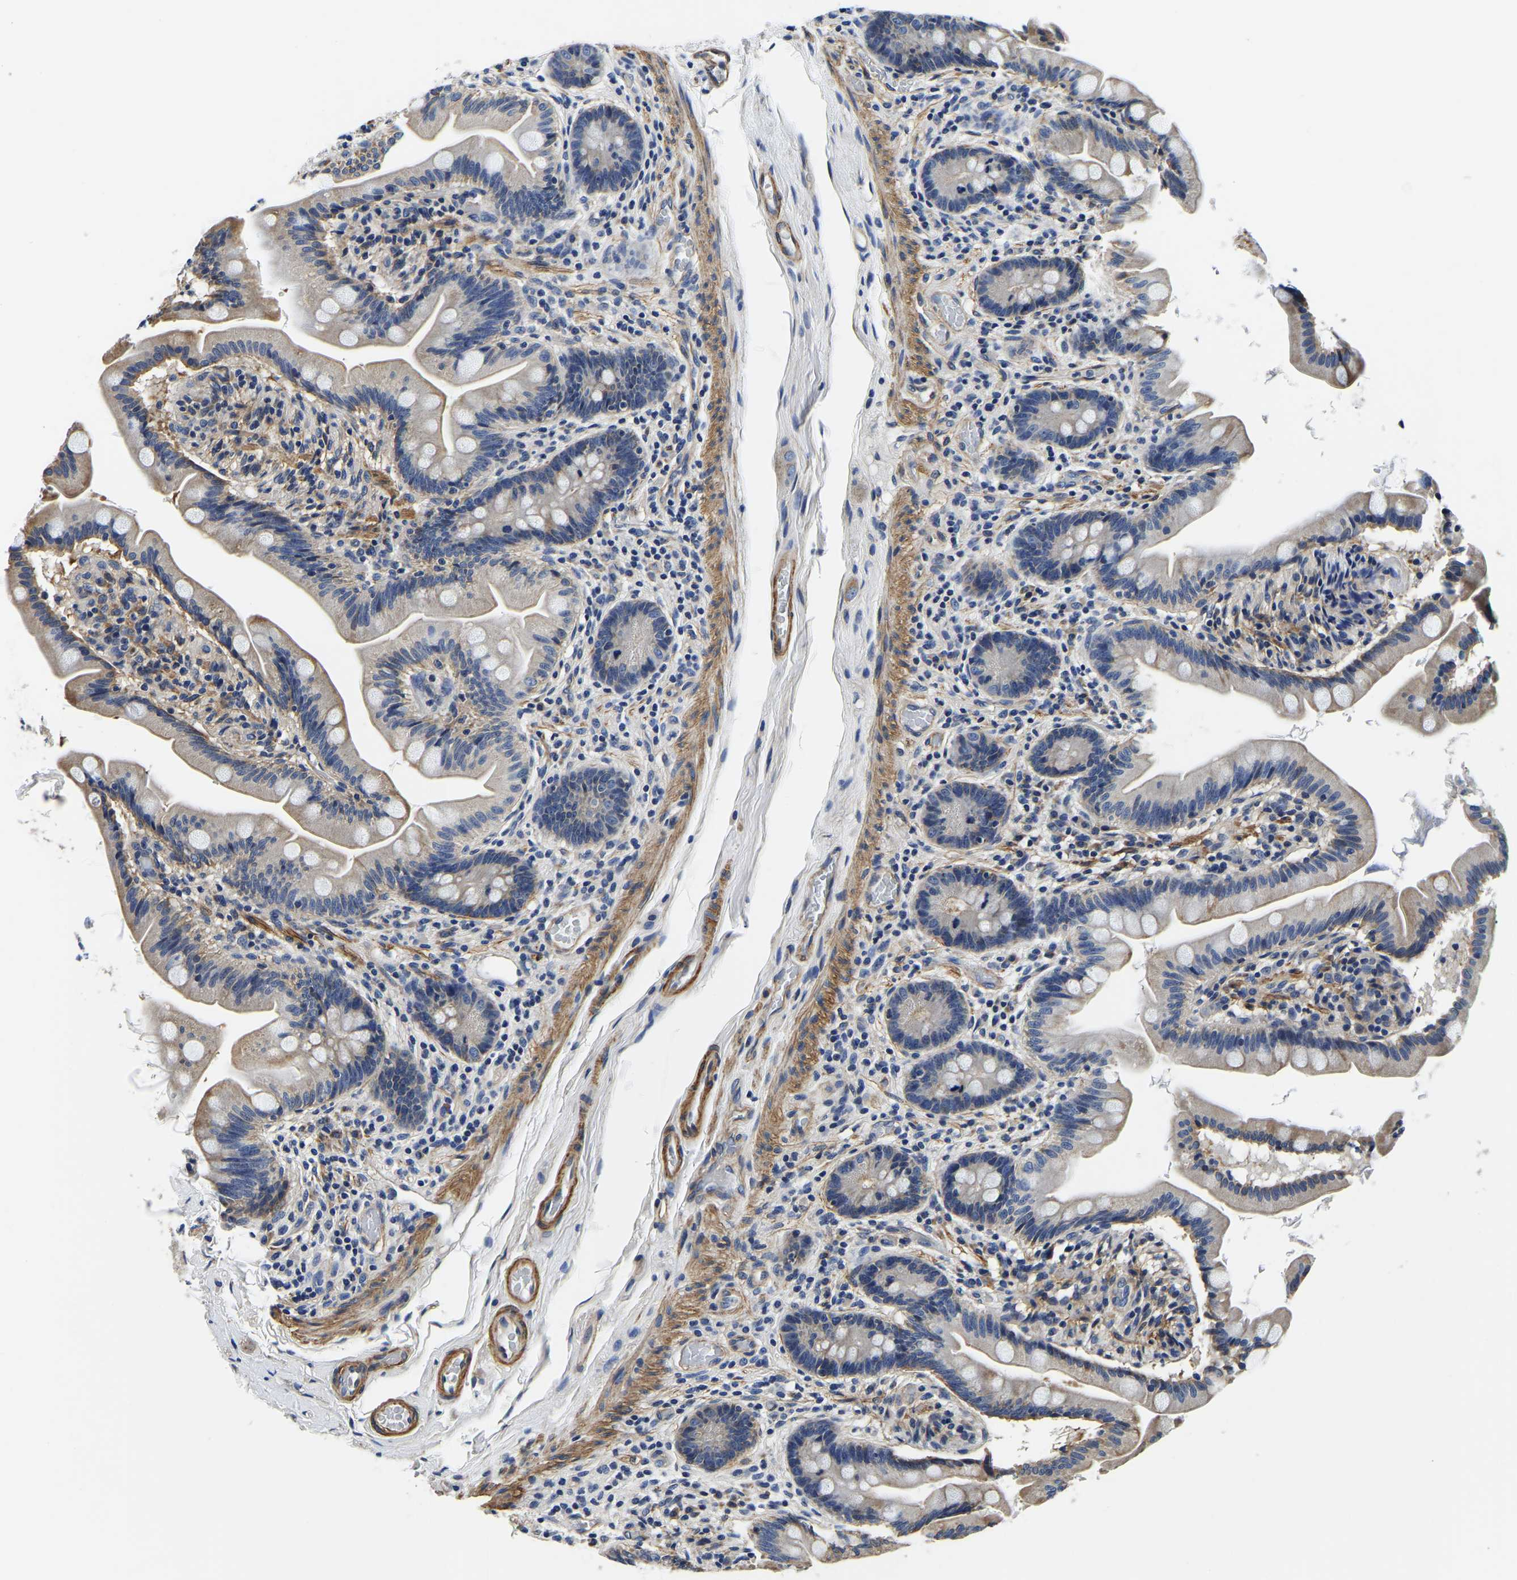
{"staining": {"intensity": "moderate", "quantity": "<25%", "location": "cytoplasmic/membranous"}, "tissue": "small intestine", "cell_type": "Glandular cells", "image_type": "normal", "snomed": [{"axis": "morphology", "description": "Normal tissue, NOS"}, {"axis": "topography", "description": "Small intestine"}], "caption": "Moderate cytoplasmic/membranous expression is seen in approximately <25% of glandular cells in benign small intestine.", "gene": "KCTD17", "patient": {"sex": "female", "age": 56}}